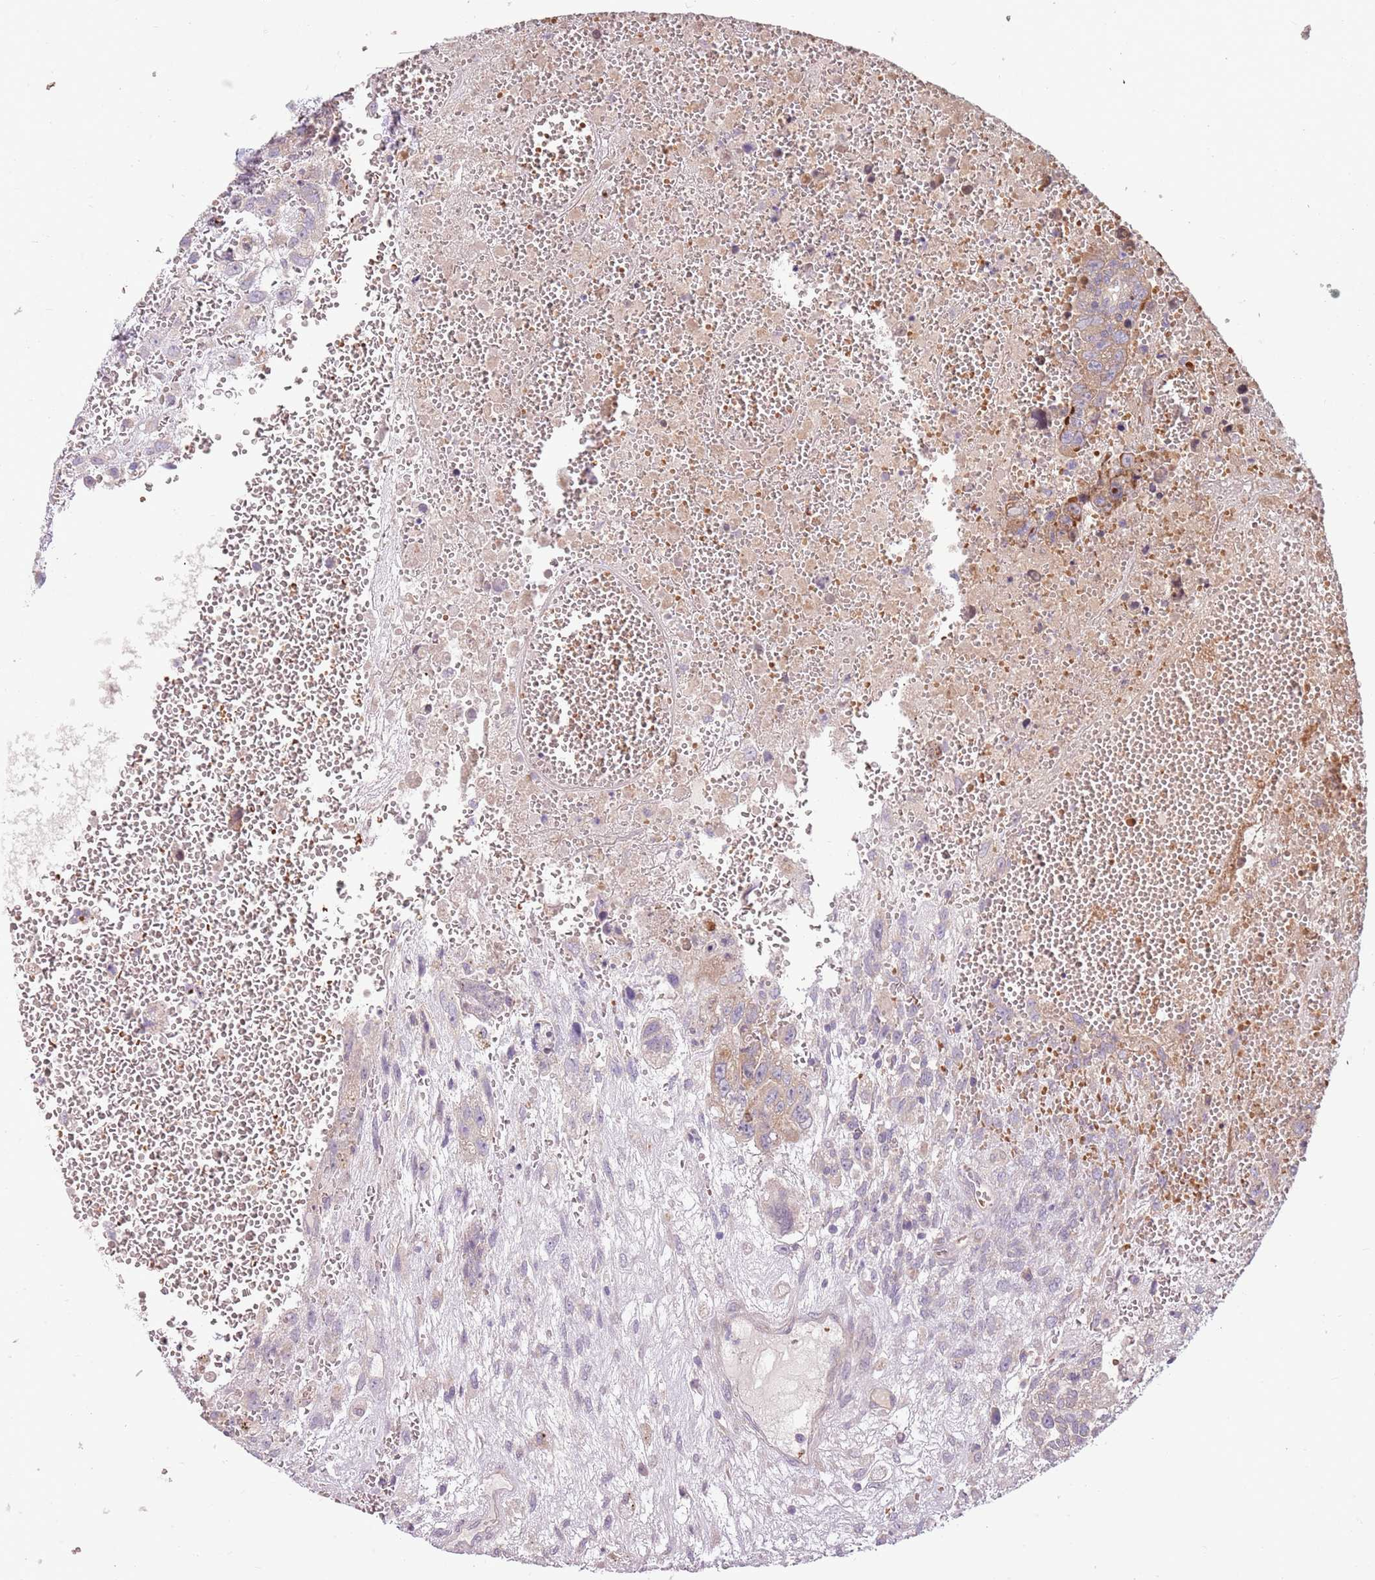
{"staining": {"intensity": "moderate", "quantity": "<25%", "location": "cytoplasmic/membranous"}, "tissue": "testis cancer", "cell_type": "Tumor cells", "image_type": "cancer", "snomed": [{"axis": "morphology", "description": "Carcinoma, Embryonal, NOS"}, {"axis": "topography", "description": "Testis"}], "caption": "Protein staining by immunohistochemistry (IHC) exhibits moderate cytoplasmic/membranous staining in approximately <25% of tumor cells in testis cancer (embryonal carcinoma).", "gene": "HSPA14", "patient": {"sex": "male", "age": 28}}